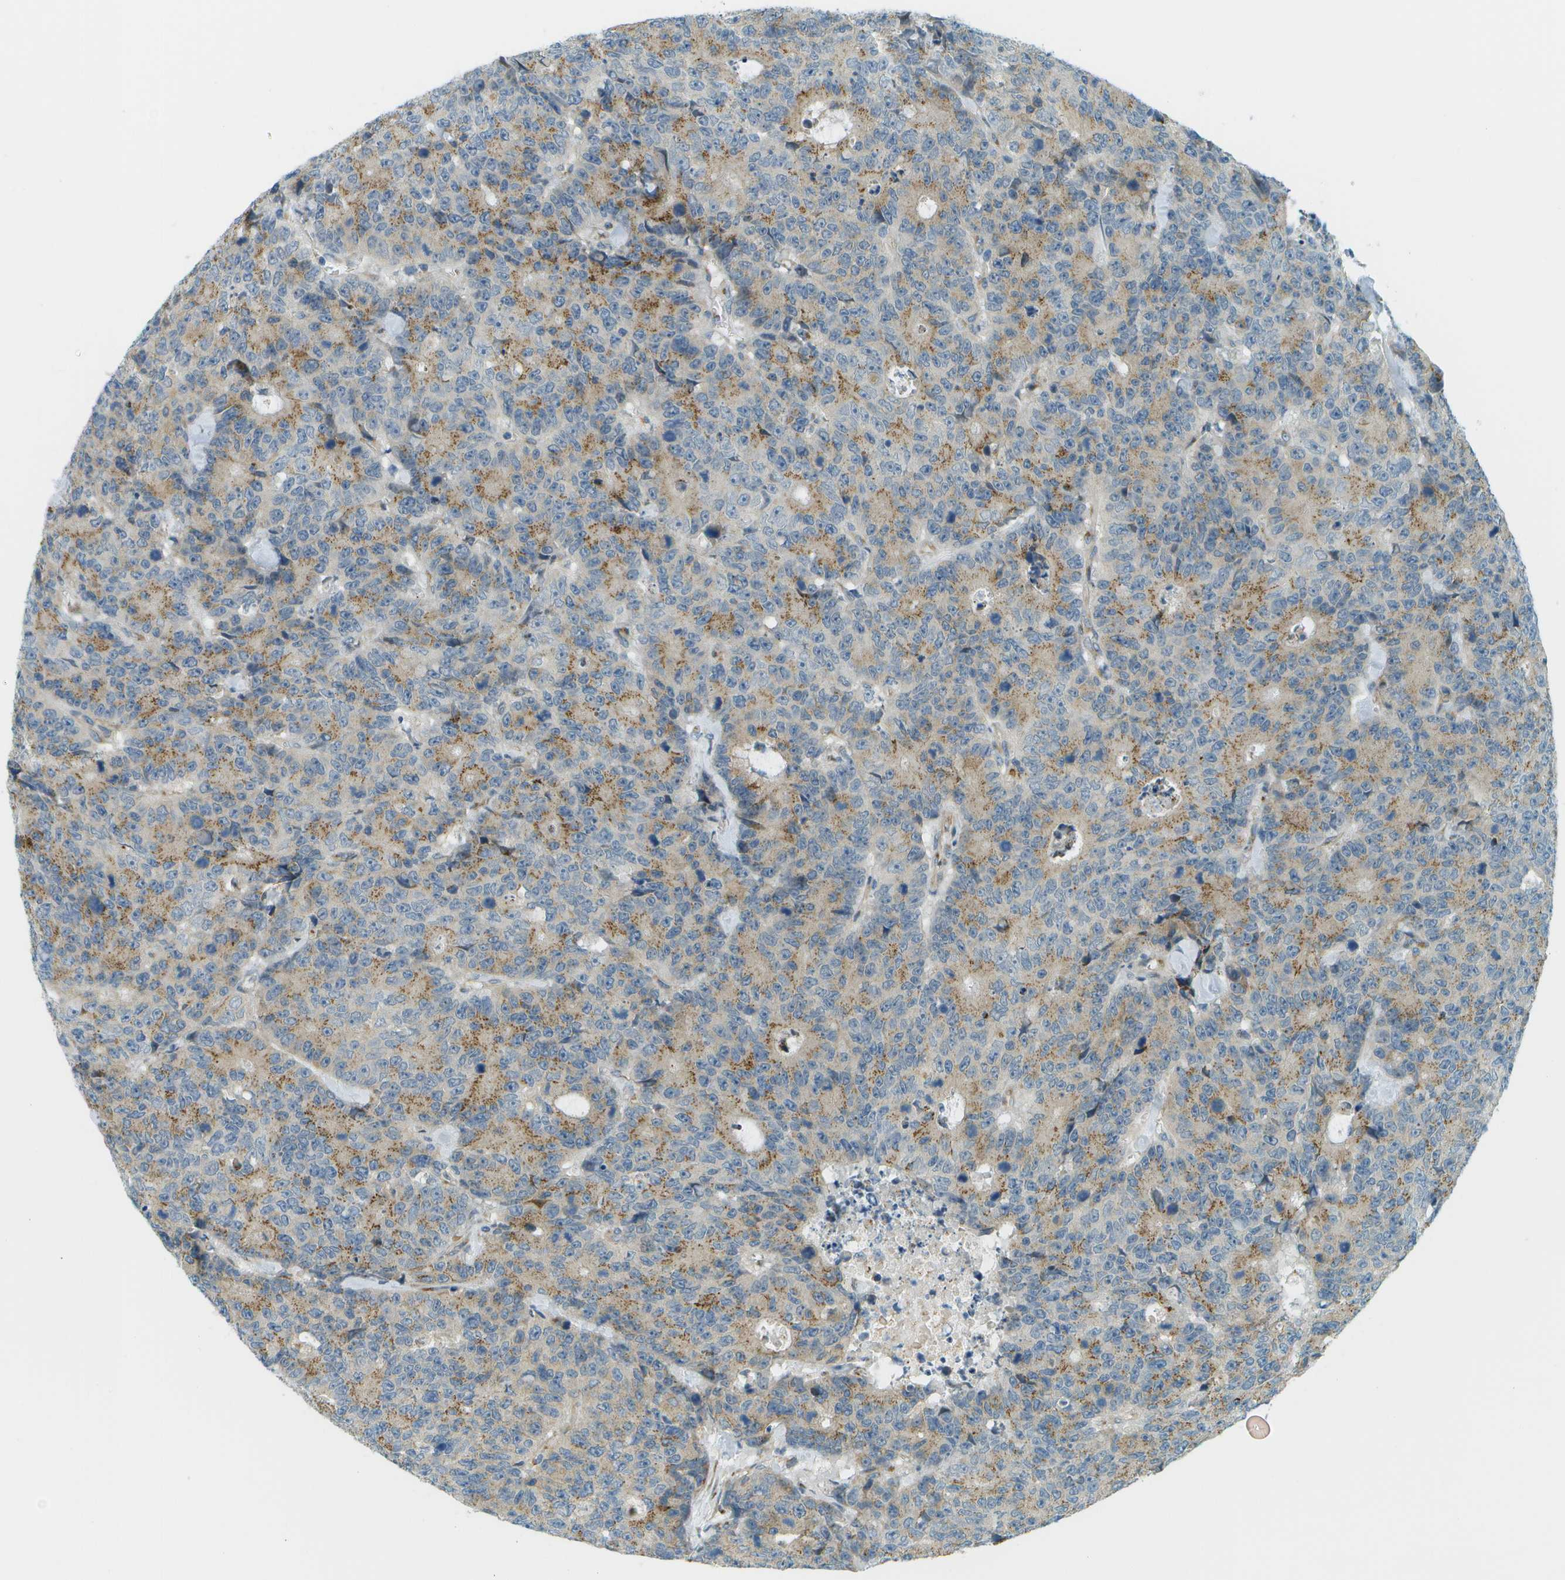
{"staining": {"intensity": "moderate", "quantity": ">75%", "location": "cytoplasmic/membranous"}, "tissue": "colorectal cancer", "cell_type": "Tumor cells", "image_type": "cancer", "snomed": [{"axis": "morphology", "description": "Adenocarcinoma, NOS"}, {"axis": "topography", "description": "Colon"}], "caption": "Human colorectal cancer (adenocarcinoma) stained with a protein marker exhibits moderate staining in tumor cells.", "gene": "ACBD3", "patient": {"sex": "female", "age": 86}}